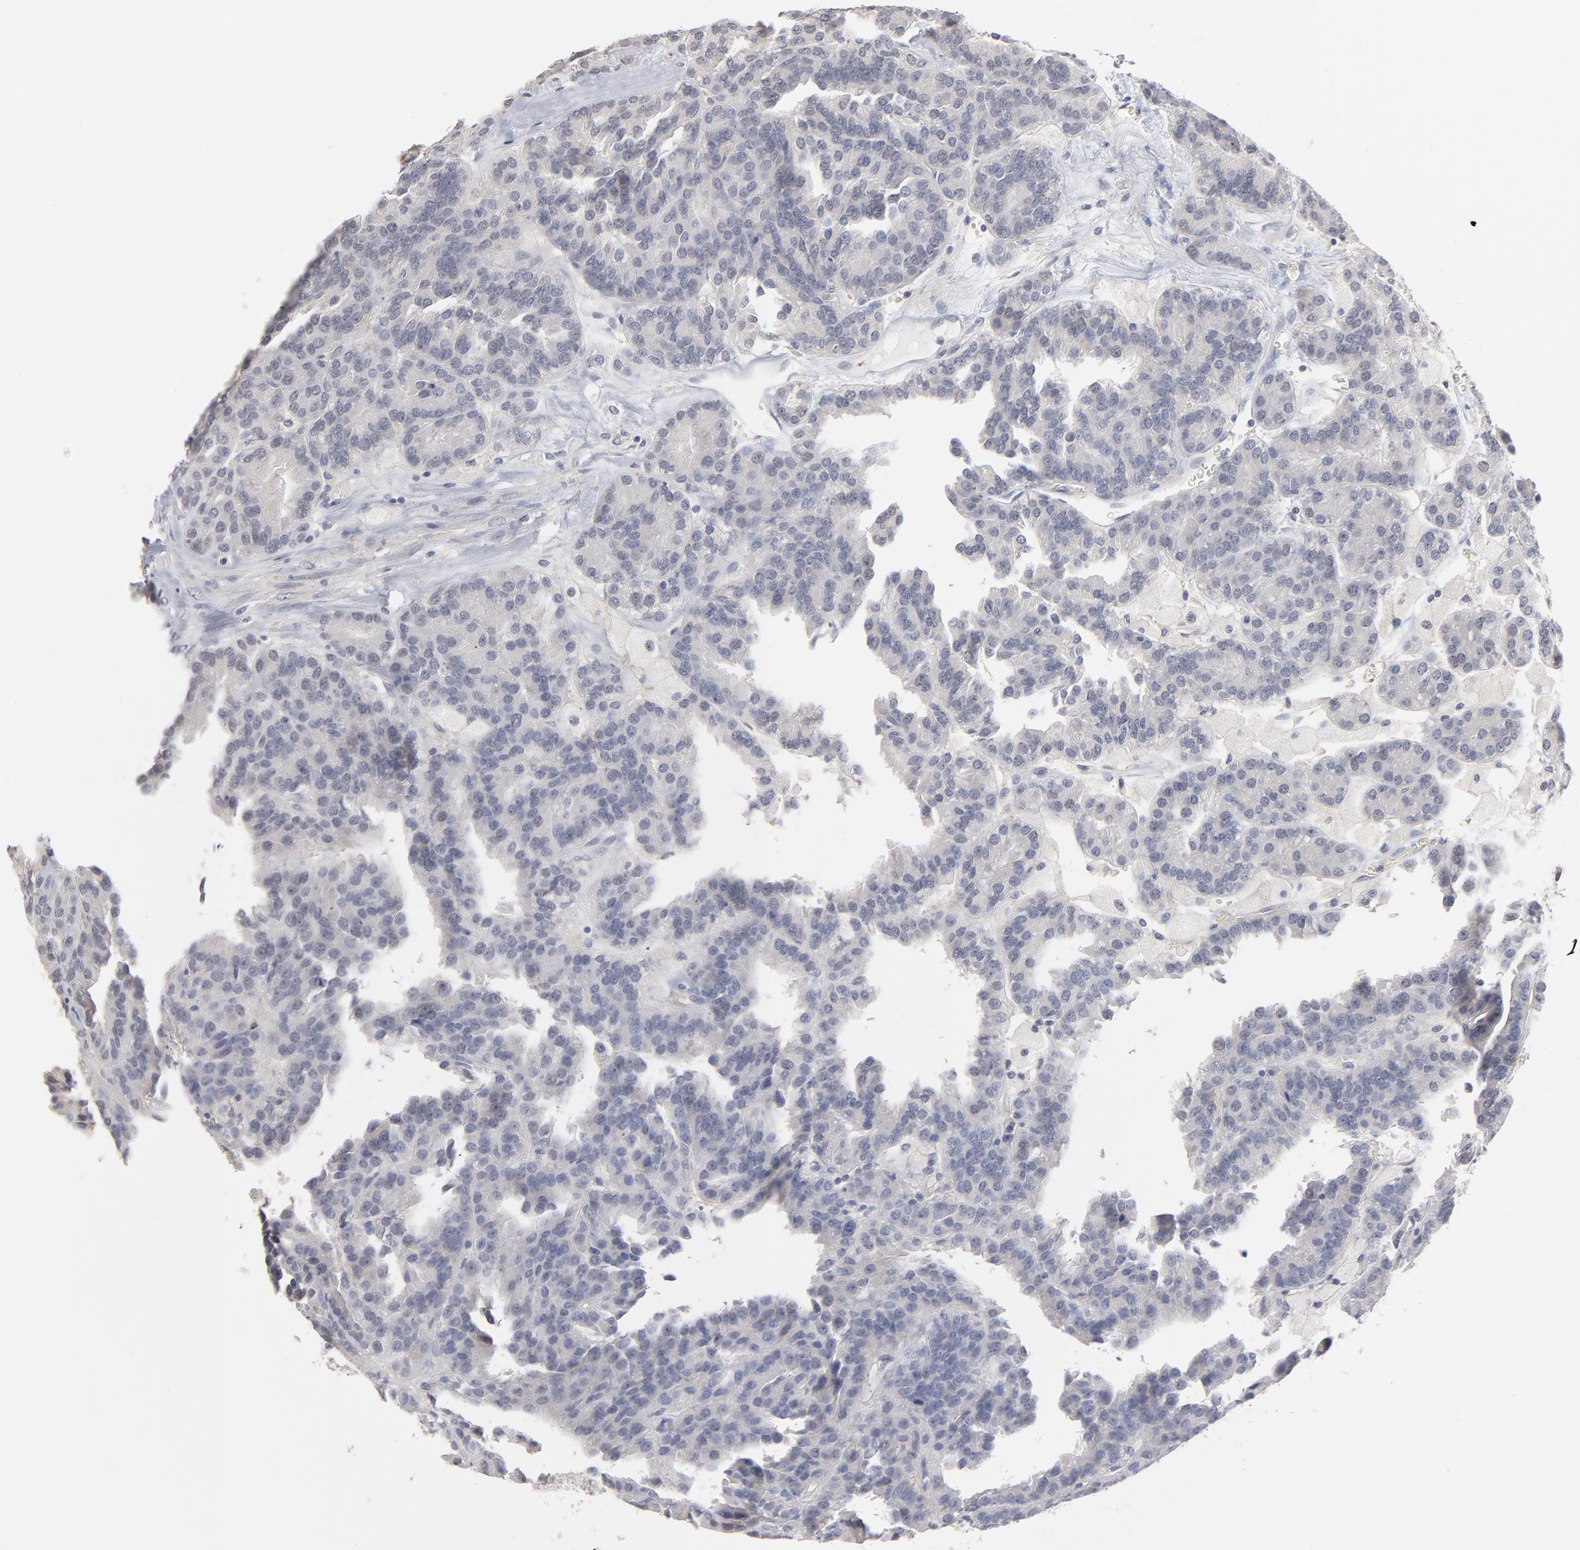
{"staining": {"intensity": "negative", "quantity": "none", "location": "none"}, "tissue": "renal cancer", "cell_type": "Tumor cells", "image_type": "cancer", "snomed": [{"axis": "morphology", "description": "Adenocarcinoma, NOS"}, {"axis": "topography", "description": "Kidney"}], "caption": "There is no significant positivity in tumor cells of renal cancer. (DAB (3,3'-diaminobenzidine) immunohistochemistry (IHC), high magnification).", "gene": "SLC16A1", "patient": {"sex": "male", "age": 46}}